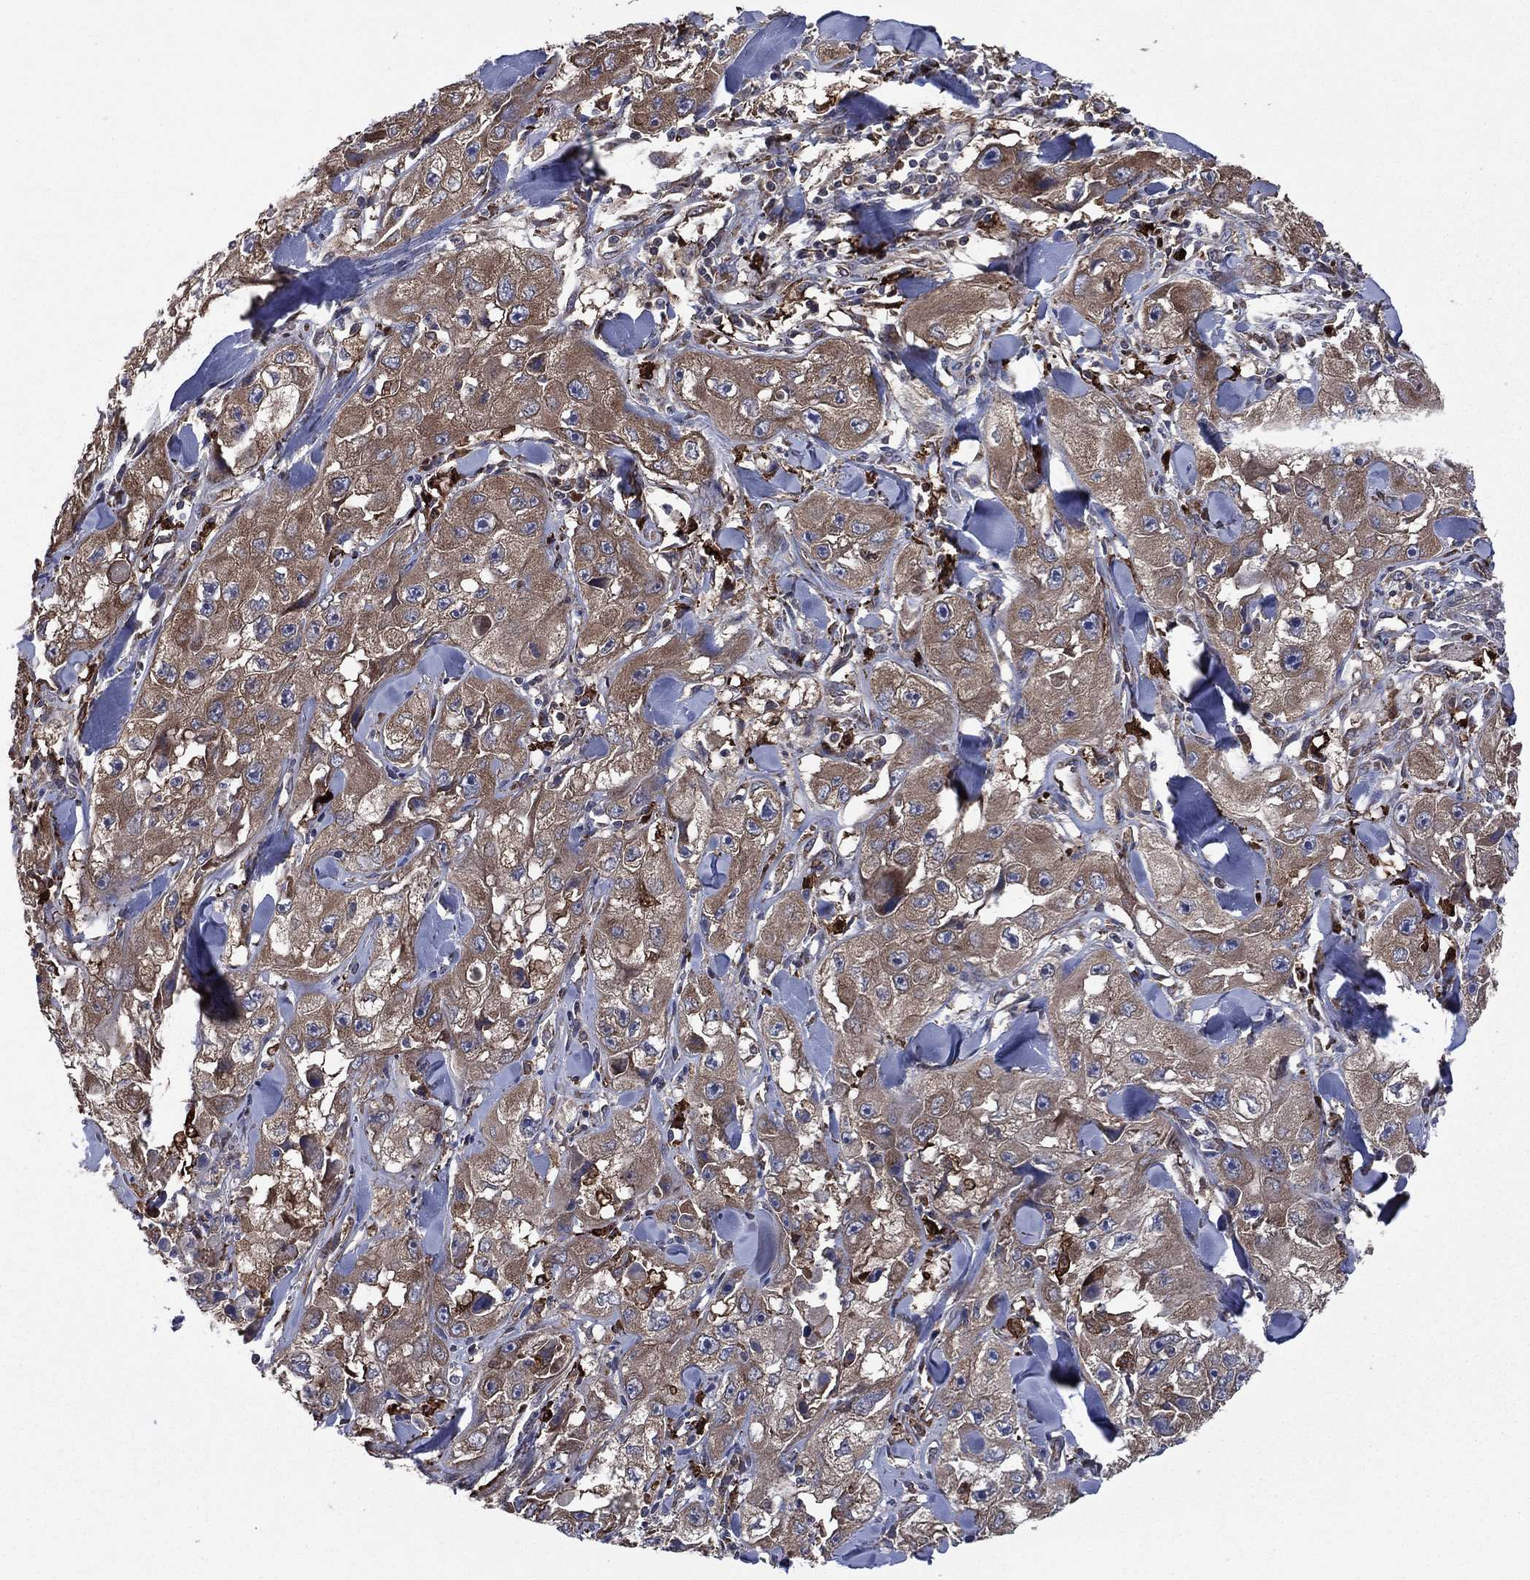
{"staining": {"intensity": "moderate", "quantity": "25%-75%", "location": "cytoplasmic/membranous"}, "tissue": "skin cancer", "cell_type": "Tumor cells", "image_type": "cancer", "snomed": [{"axis": "morphology", "description": "Squamous cell carcinoma, NOS"}, {"axis": "topography", "description": "Skin"}, {"axis": "topography", "description": "Subcutis"}], "caption": "A medium amount of moderate cytoplasmic/membranous staining is appreciated in about 25%-75% of tumor cells in squamous cell carcinoma (skin) tissue.", "gene": "C2orf76", "patient": {"sex": "male", "age": 73}}